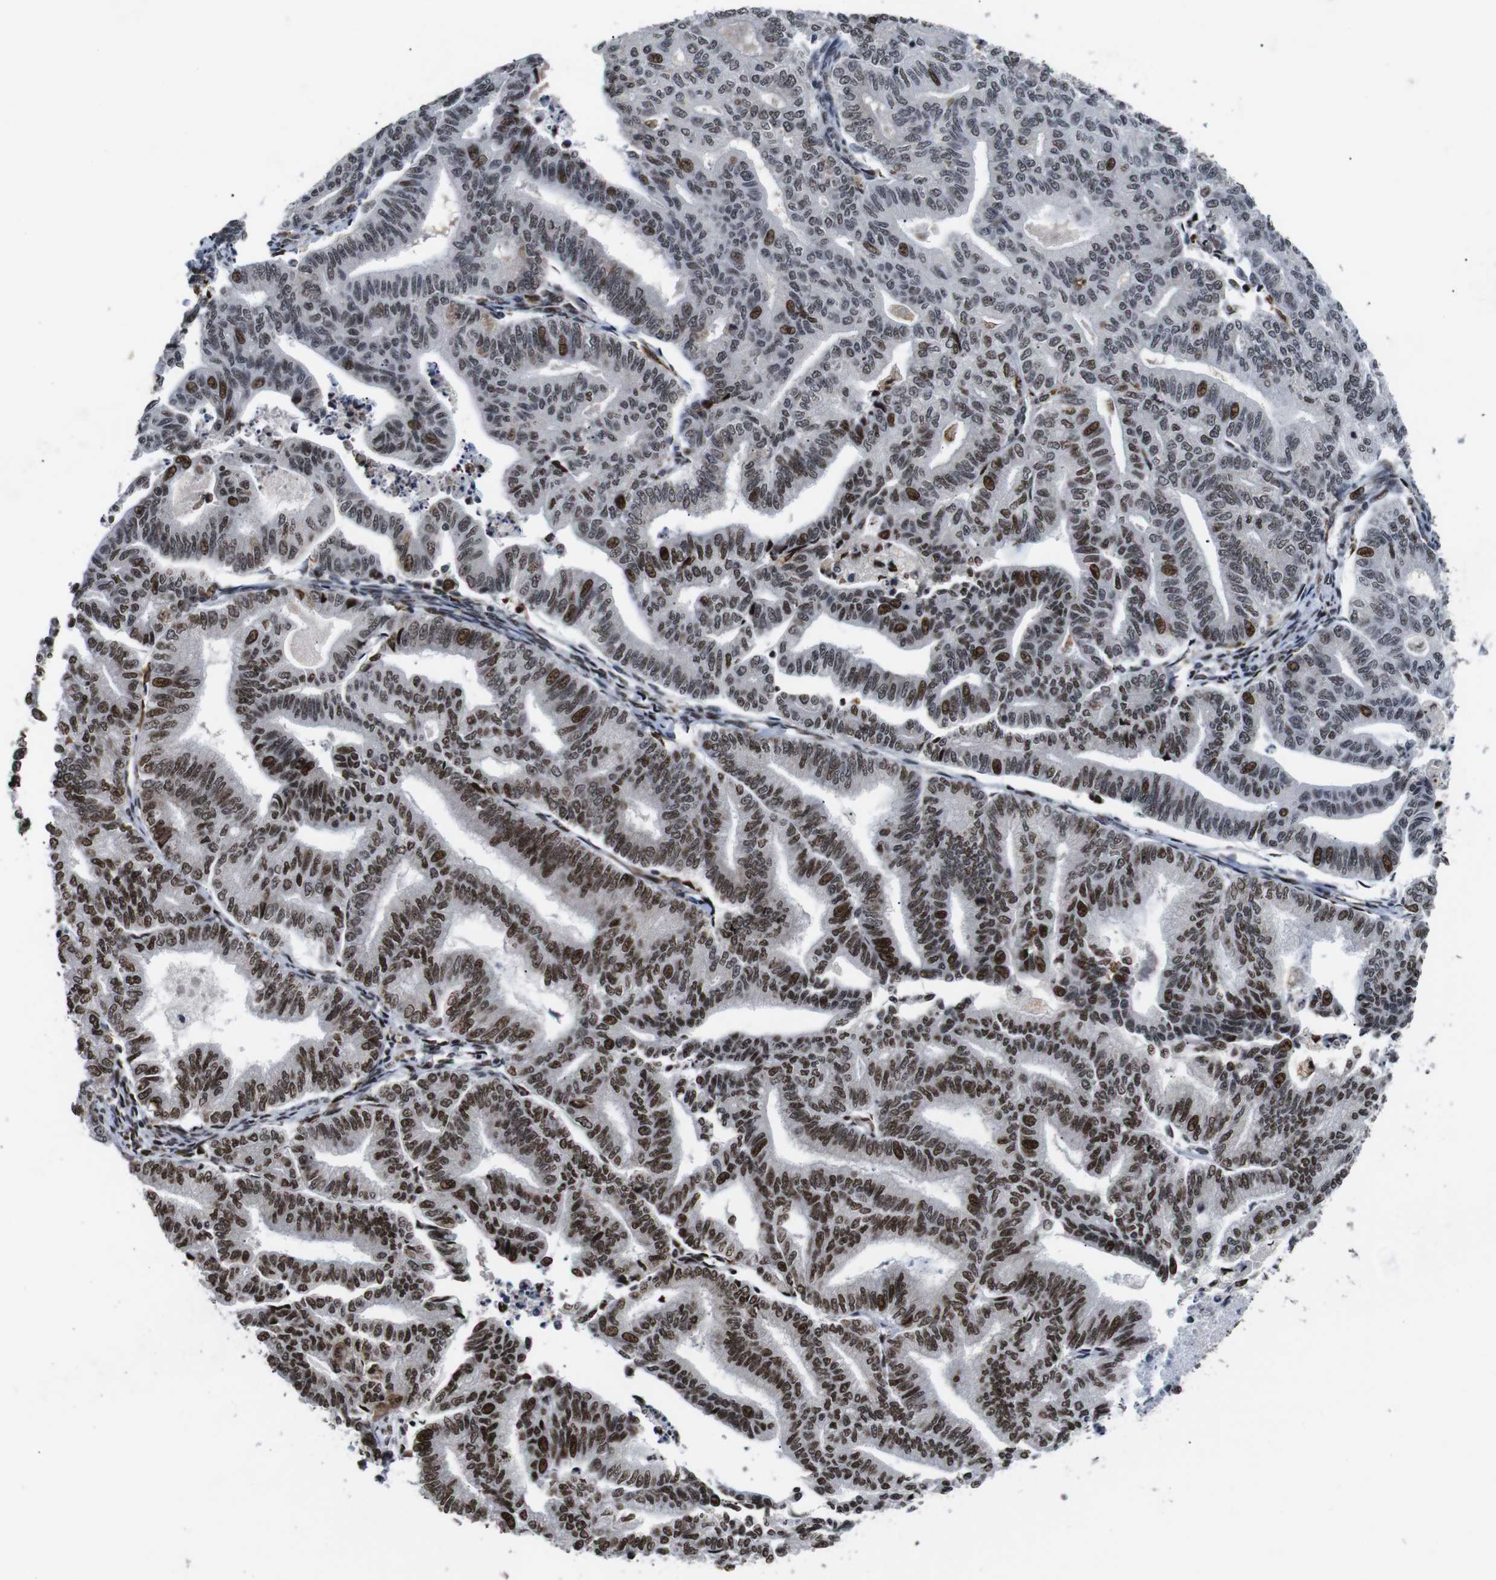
{"staining": {"intensity": "moderate", "quantity": "25%-75%", "location": "nuclear"}, "tissue": "endometrial cancer", "cell_type": "Tumor cells", "image_type": "cancer", "snomed": [{"axis": "morphology", "description": "Adenocarcinoma, NOS"}, {"axis": "topography", "description": "Endometrium"}], "caption": "This histopathology image displays immunohistochemistry staining of endometrial cancer, with medium moderate nuclear positivity in about 25%-75% of tumor cells.", "gene": "EIF4G1", "patient": {"sex": "female", "age": 79}}